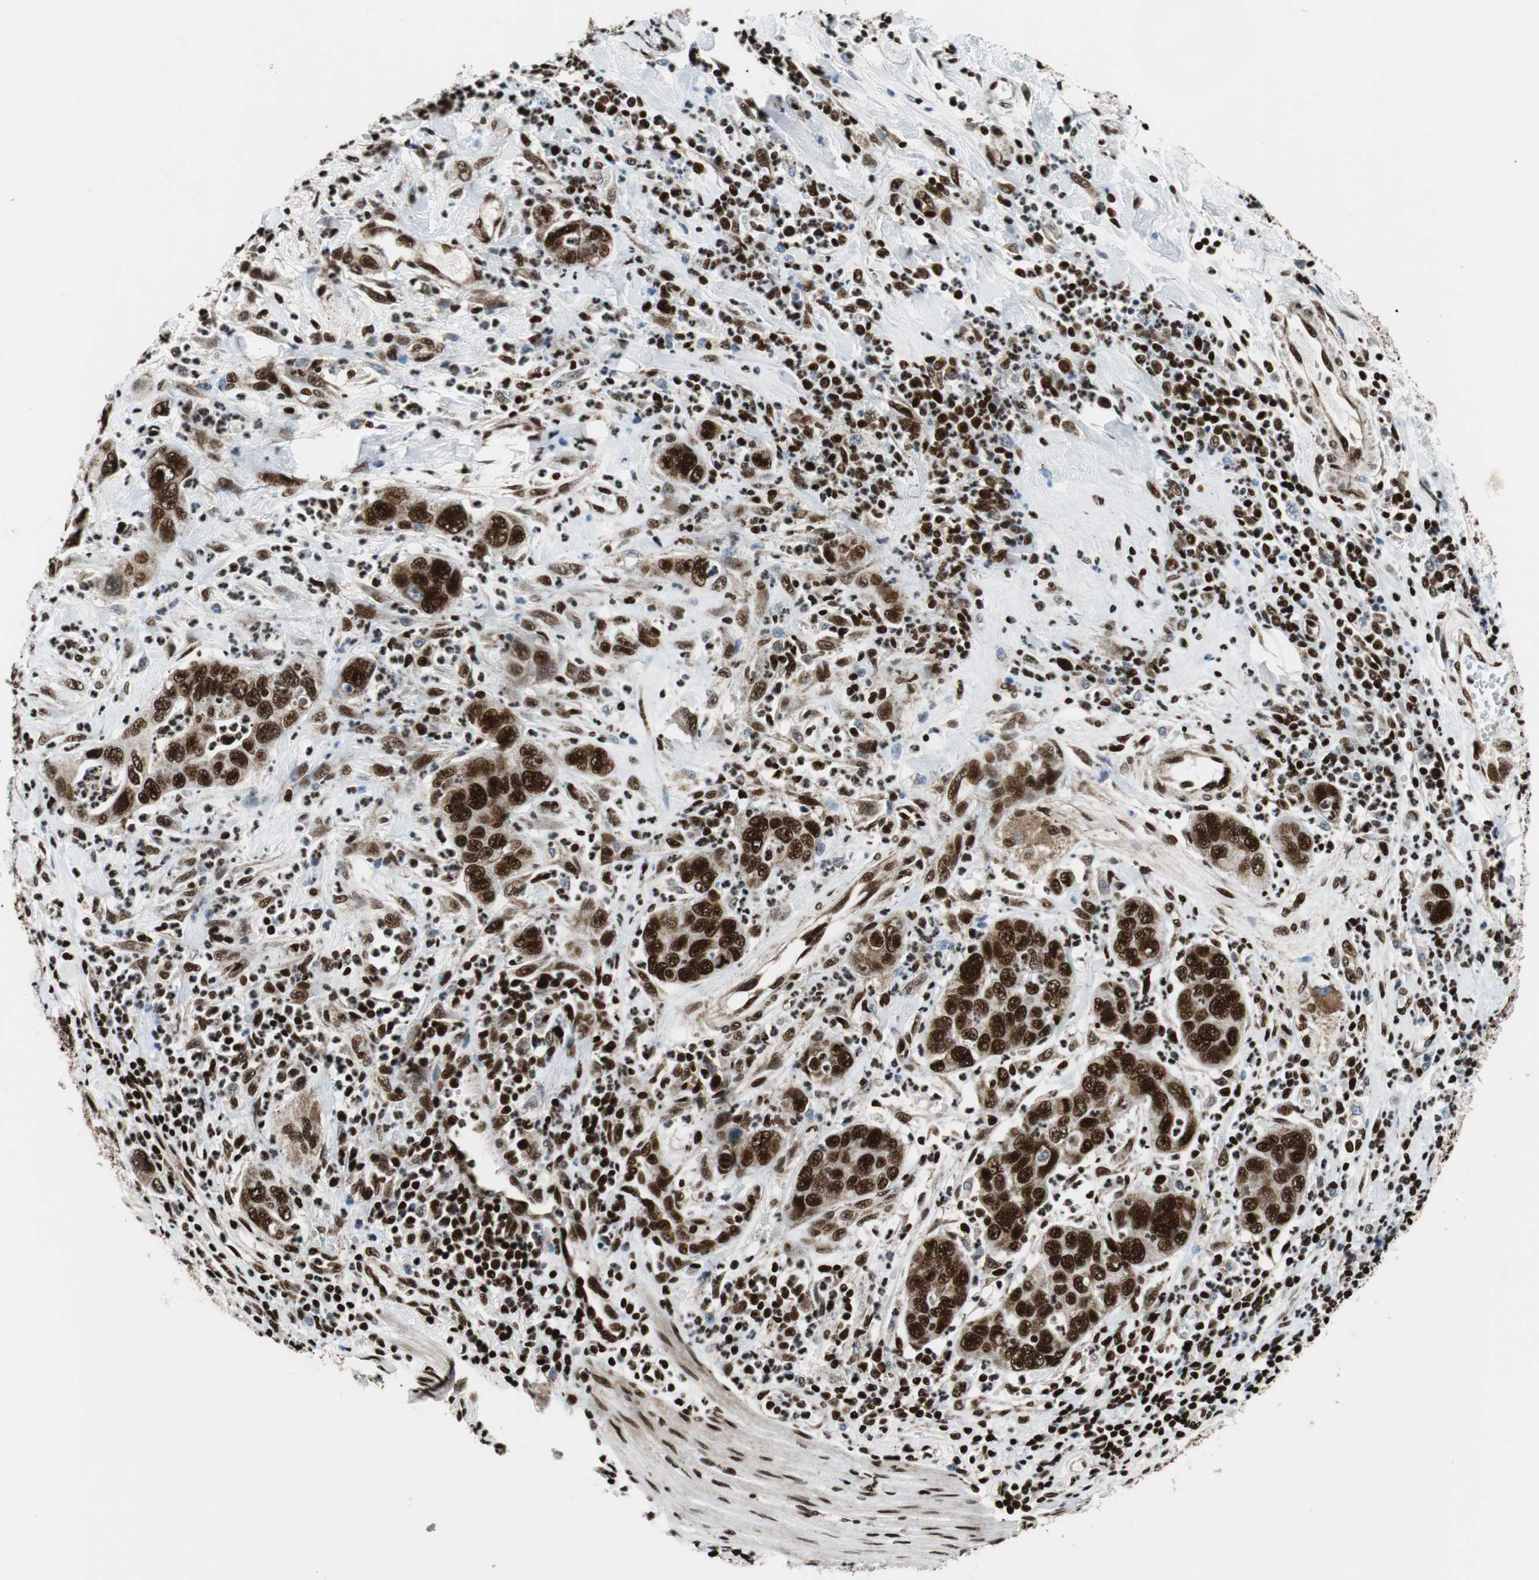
{"staining": {"intensity": "strong", "quantity": ">75%", "location": "nuclear"}, "tissue": "pancreatic cancer", "cell_type": "Tumor cells", "image_type": "cancer", "snomed": [{"axis": "morphology", "description": "Adenocarcinoma, NOS"}, {"axis": "topography", "description": "Pancreas"}], "caption": "This image displays IHC staining of human pancreatic cancer, with high strong nuclear staining in about >75% of tumor cells.", "gene": "HDAC1", "patient": {"sex": "female", "age": 71}}